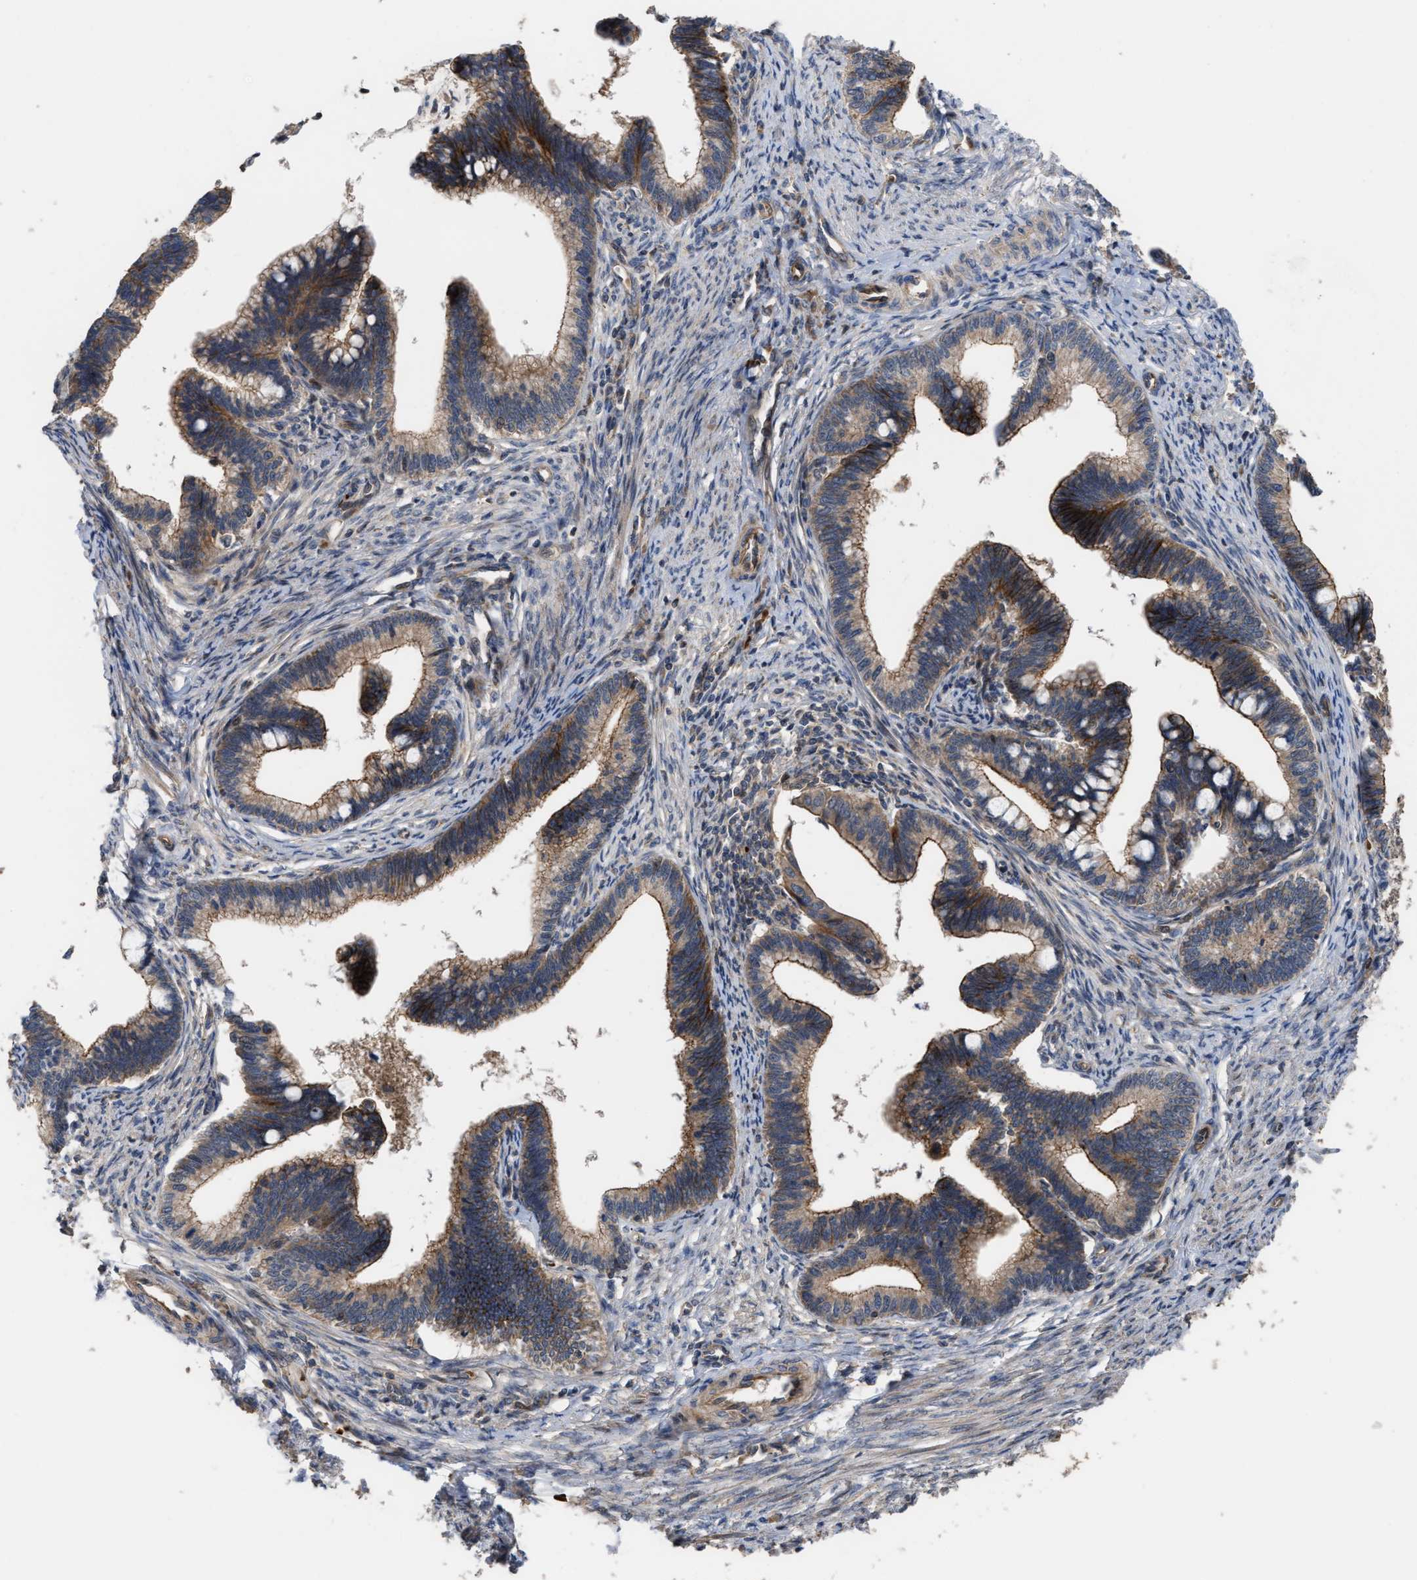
{"staining": {"intensity": "moderate", "quantity": ">75%", "location": "cytoplasmic/membranous"}, "tissue": "cervical cancer", "cell_type": "Tumor cells", "image_type": "cancer", "snomed": [{"axis": "morphology", "description": "Adenocarcinoma, NOS"}, {"axis": "topography", "description": "Cervix"}], "caption": "Protein expression analysis of human adenocarcinoma (cervical) reveals moderate cytoplasmic/membranous positivity in about >75% of tumor cells.", "gene": "STAU1", "patient": {"sex": "female", "age": 36}}